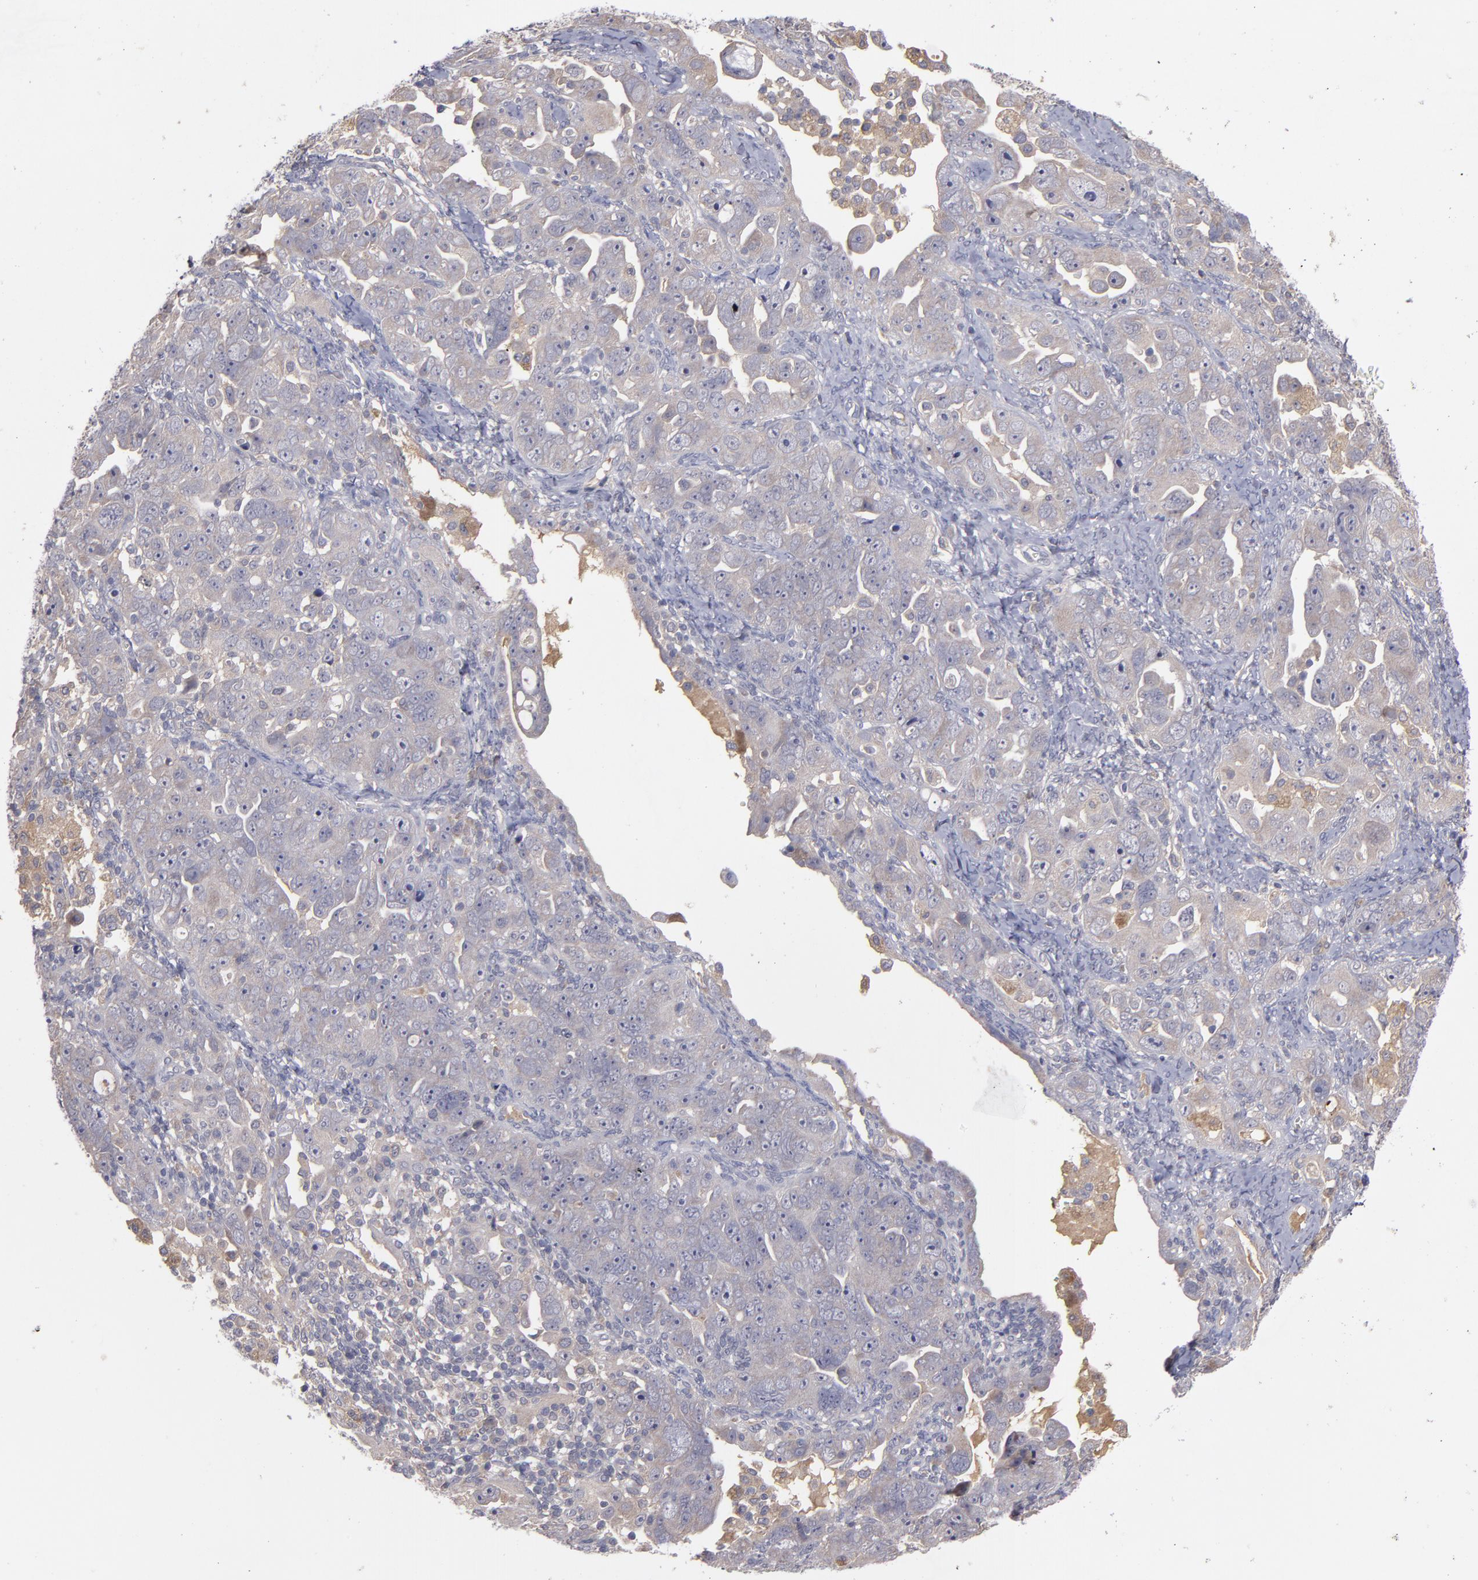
{"staining": {"intensity": "weak", "quantity": "<25%", "location": "cytoplasmic/membranous"}, "tissue": "ovarian cancer", "cell_type": "Tumor cells", "image_type": "cancer", "snomed": [{"axis": "morphology", "description": "Cystadenocarcinoma, serous, NOS"}, {"axis": "topography", "description": "Ovary"}], "caption": "High magnification brightfield microscopy of ovarian cancer stained with DAB (3,3'-diaminobenzidine) (brown) and counterstained with hematoxylin (blue): tumor cells show no significant staining.", "gene": "MMP11", "patient": {"sex": "female", "age": 66}}